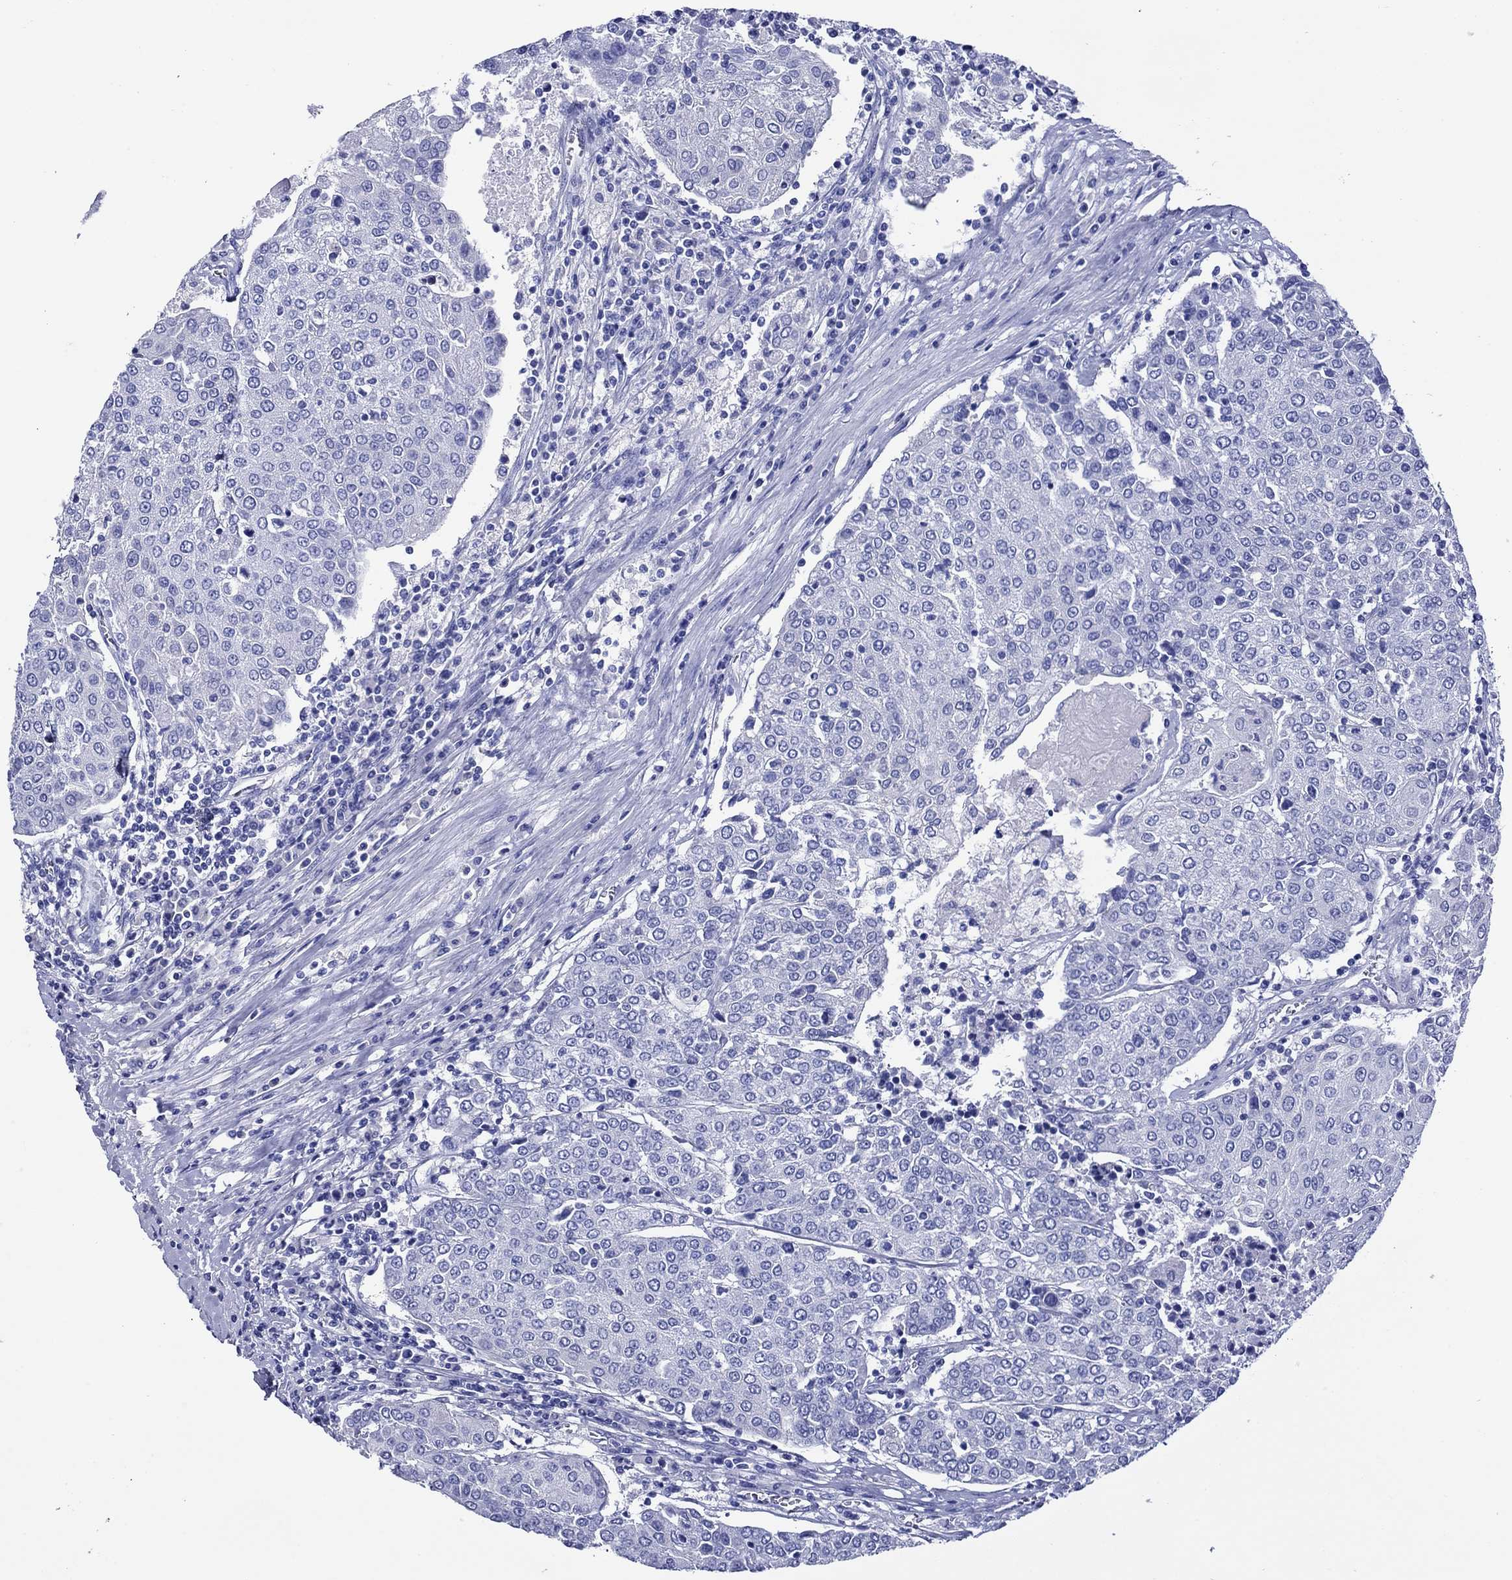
{"staining": {"intensity": "negative", "quantity": "none", "location": "none"}, "tissue": "urothelial cancer", "cell_type": "Tumor cells", "image_type": "cancer", "snomed": [{"axis": "morphology", "description": "Urothelial carcinoma, High grade"}, {"axis": "topography", "description": "Urinary bladder"}], "caption": "Immunohistochemistry of human urothelial carcinoma (high-grade) reveals no expression in tumor cells.", "gene": "GIP", "patient": {"sex": "female", "age": 85}}